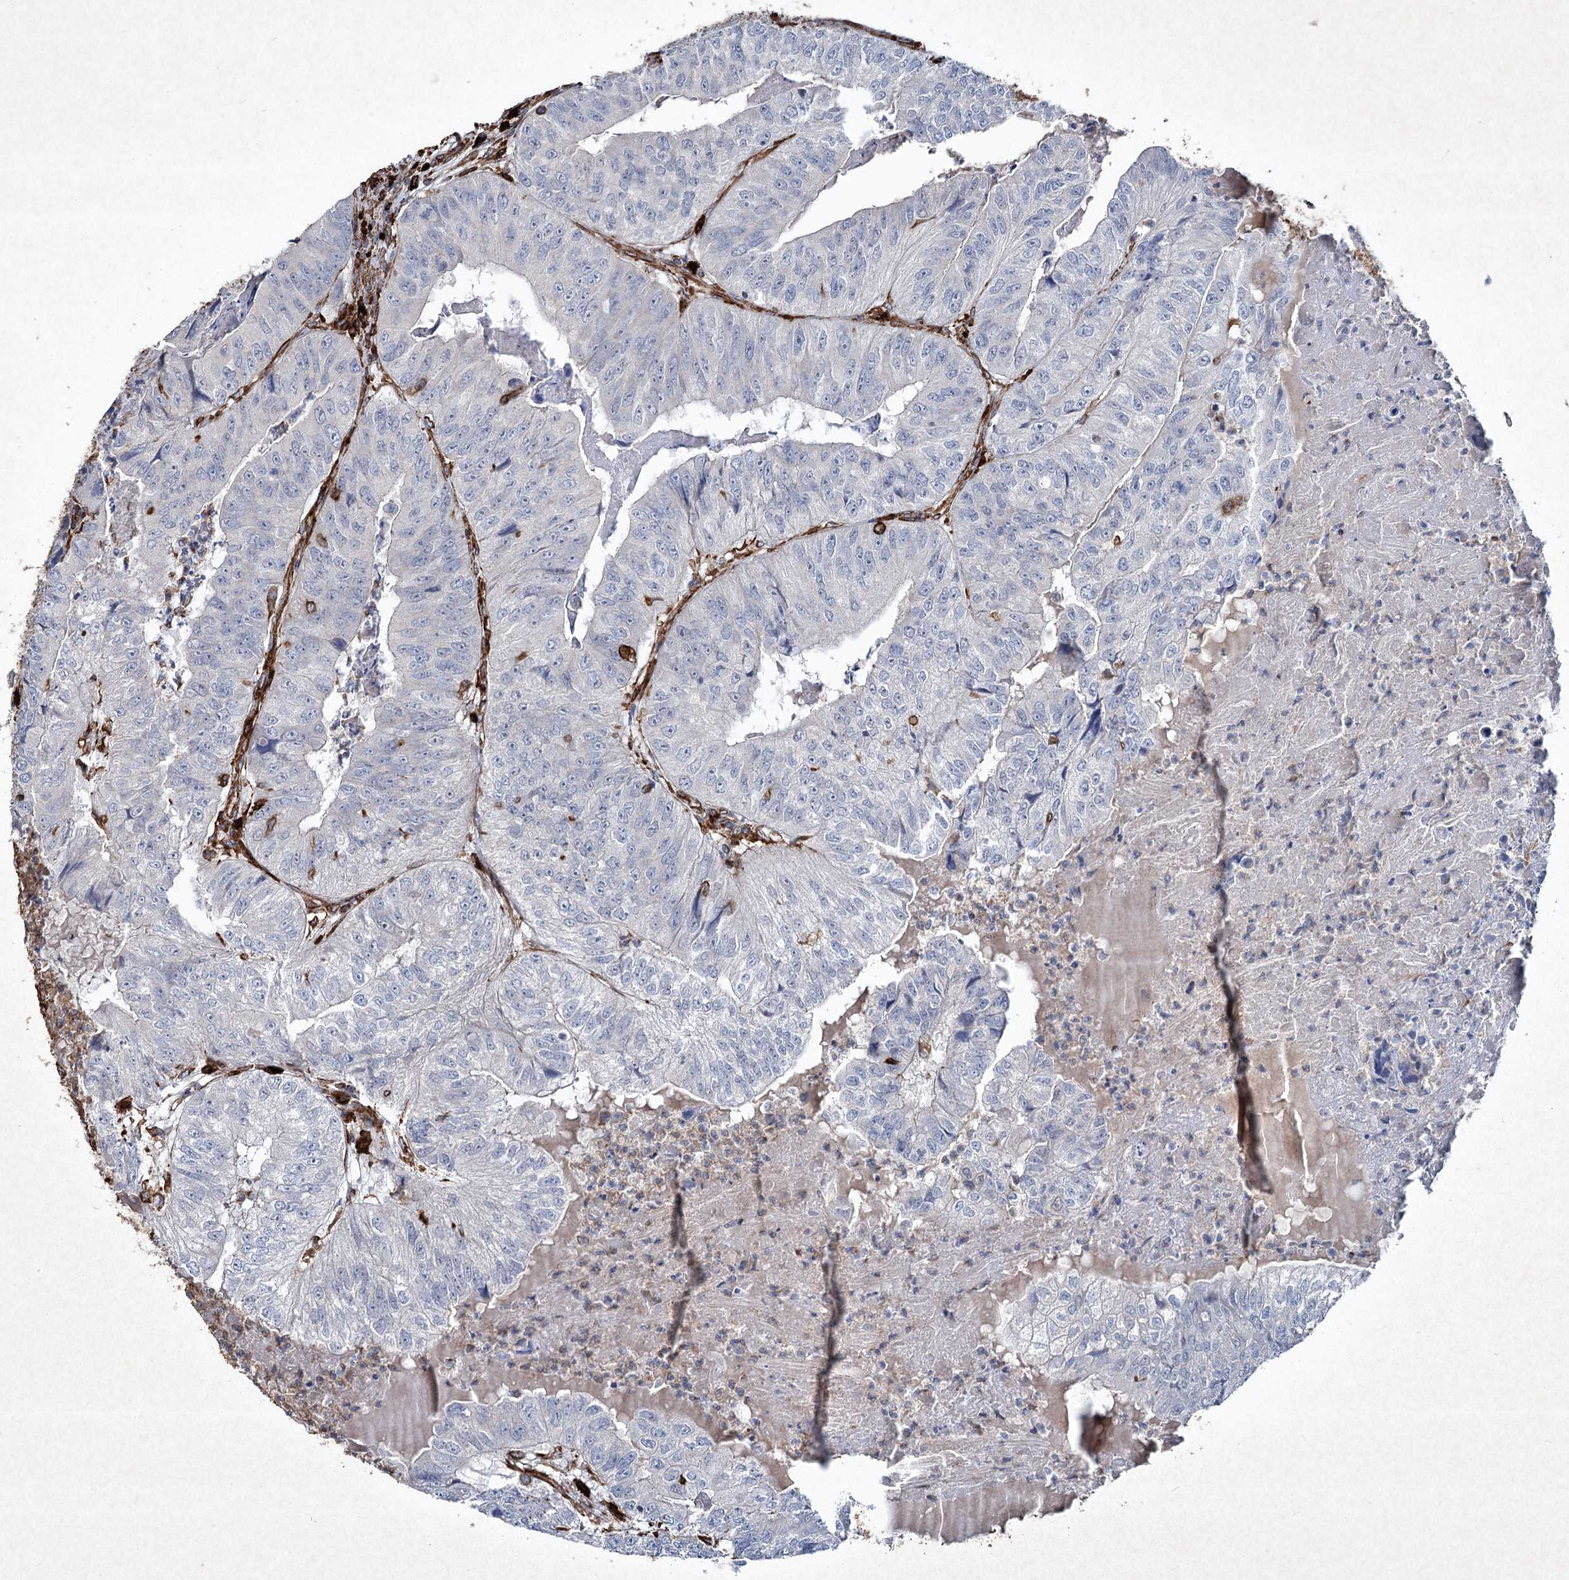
{"staining": {"intensity": "negative", "quantity": "none", "location": "none"}, "tissue": "colorectal cancer", "cell_type": "Tumor cells", "image_type": "cancer", "snomed": [{"axis": "morphology", "description": "Adenocarcinoma, NOS"}, {"axis": "topography", "description": "Colon"}], "caption": "A high-resolution histopathology image shows IHC staining of adenocarcinoma (colorectal), which exhibits no significant staining in tumor cells. Nuclei are stained in blue.", "gene": "CLEC4M", "patient": {"sex": "female", "age": 67}}